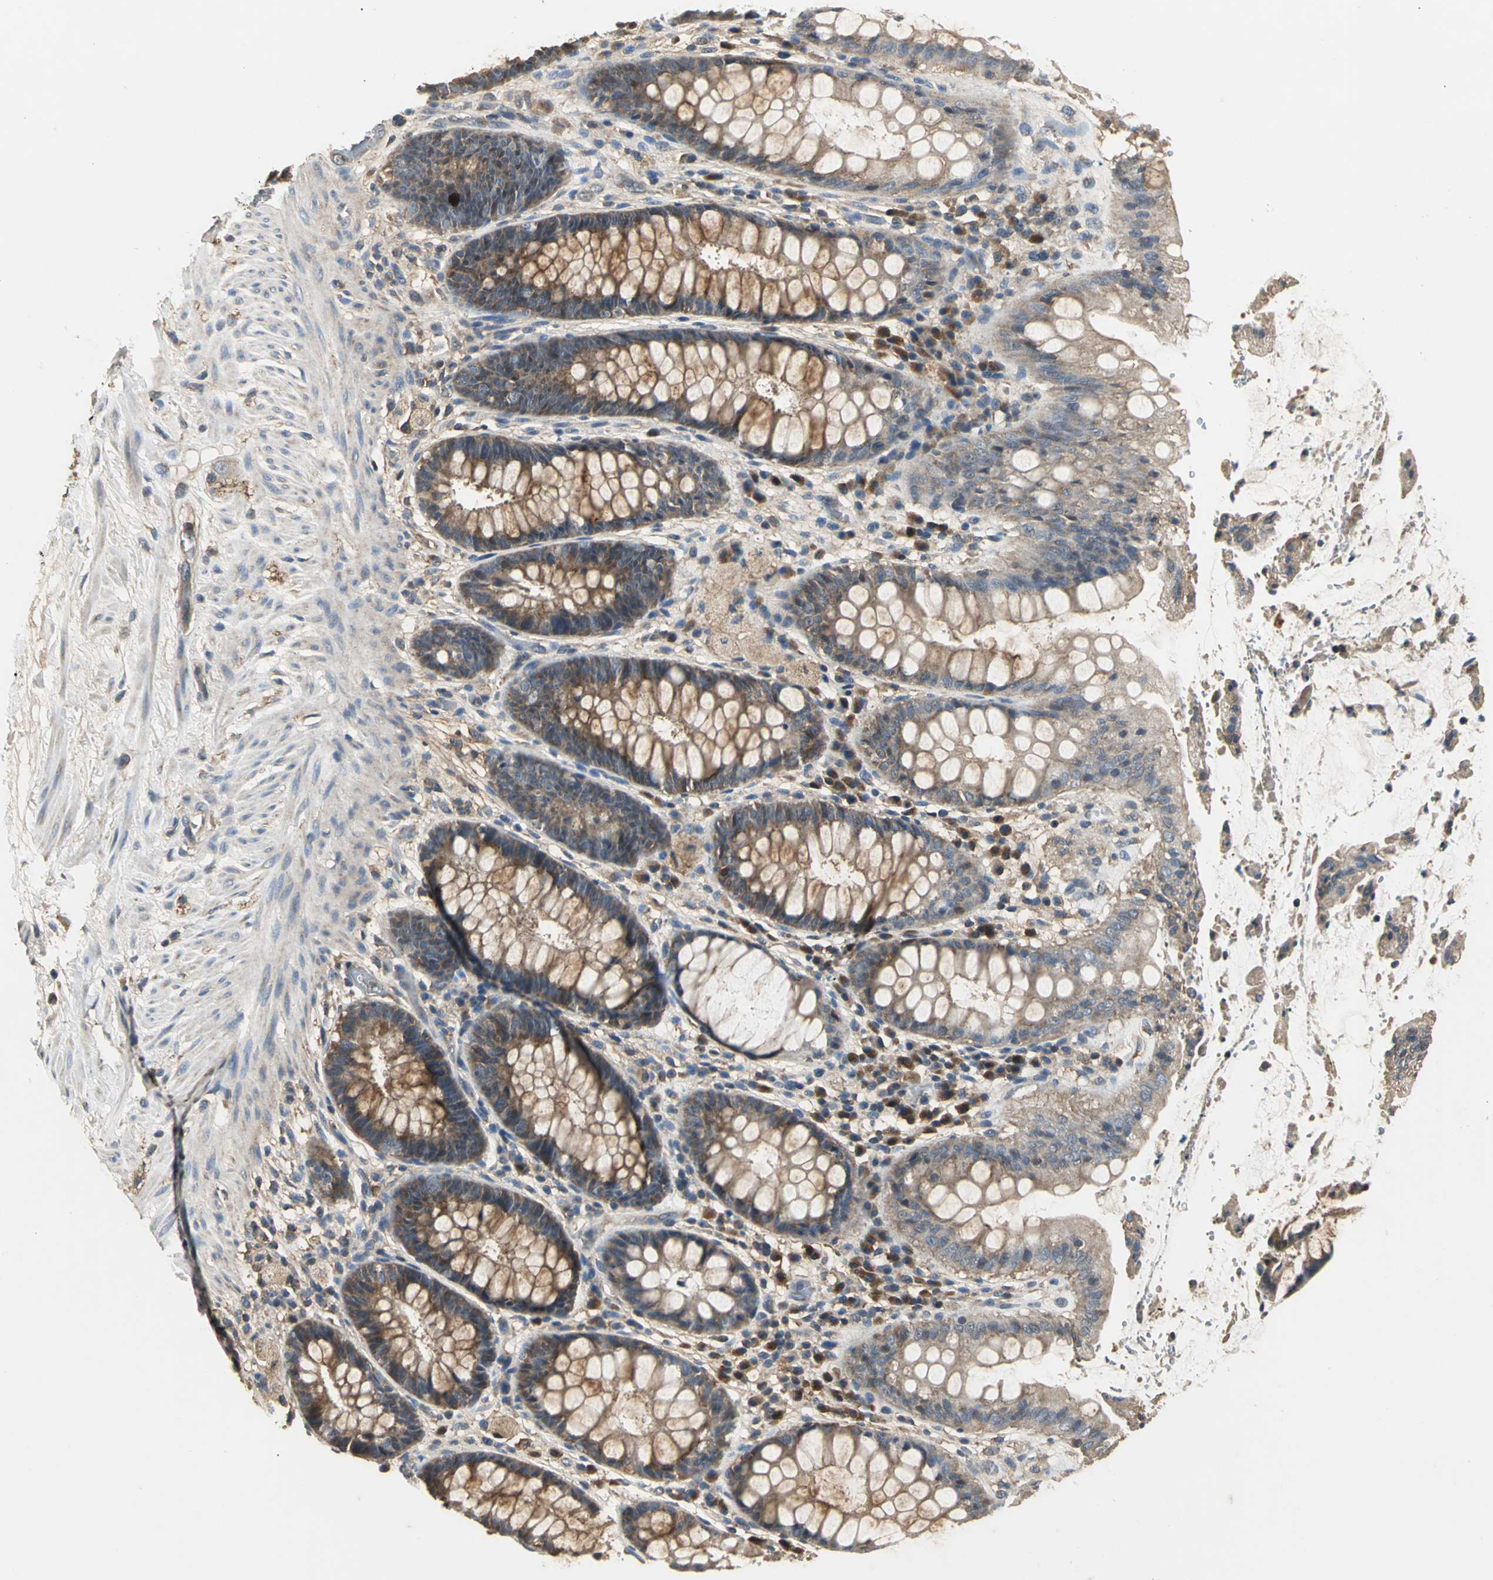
{"staining": {"intensity": "moderate", "quantity": ">75%", "location": "cytoplasmic/membranous"}, "tissue": "rectum", "cell_type": "Glandular cells", "image_type": "normal", "snomed": [{"axis": "morphology", "description": "Normal tissue, NOS"}, {"axis": "topography", "description": "Rectum"}], "caption": "The histopathology image reveals immunohistochemical staining of normal rectum. There is moderate cytoplasmic/membranous expression is identified in approximately >75% of glandular cells.", "gene": "IRF3", "patient": {"sex": "female", "age": 46}}